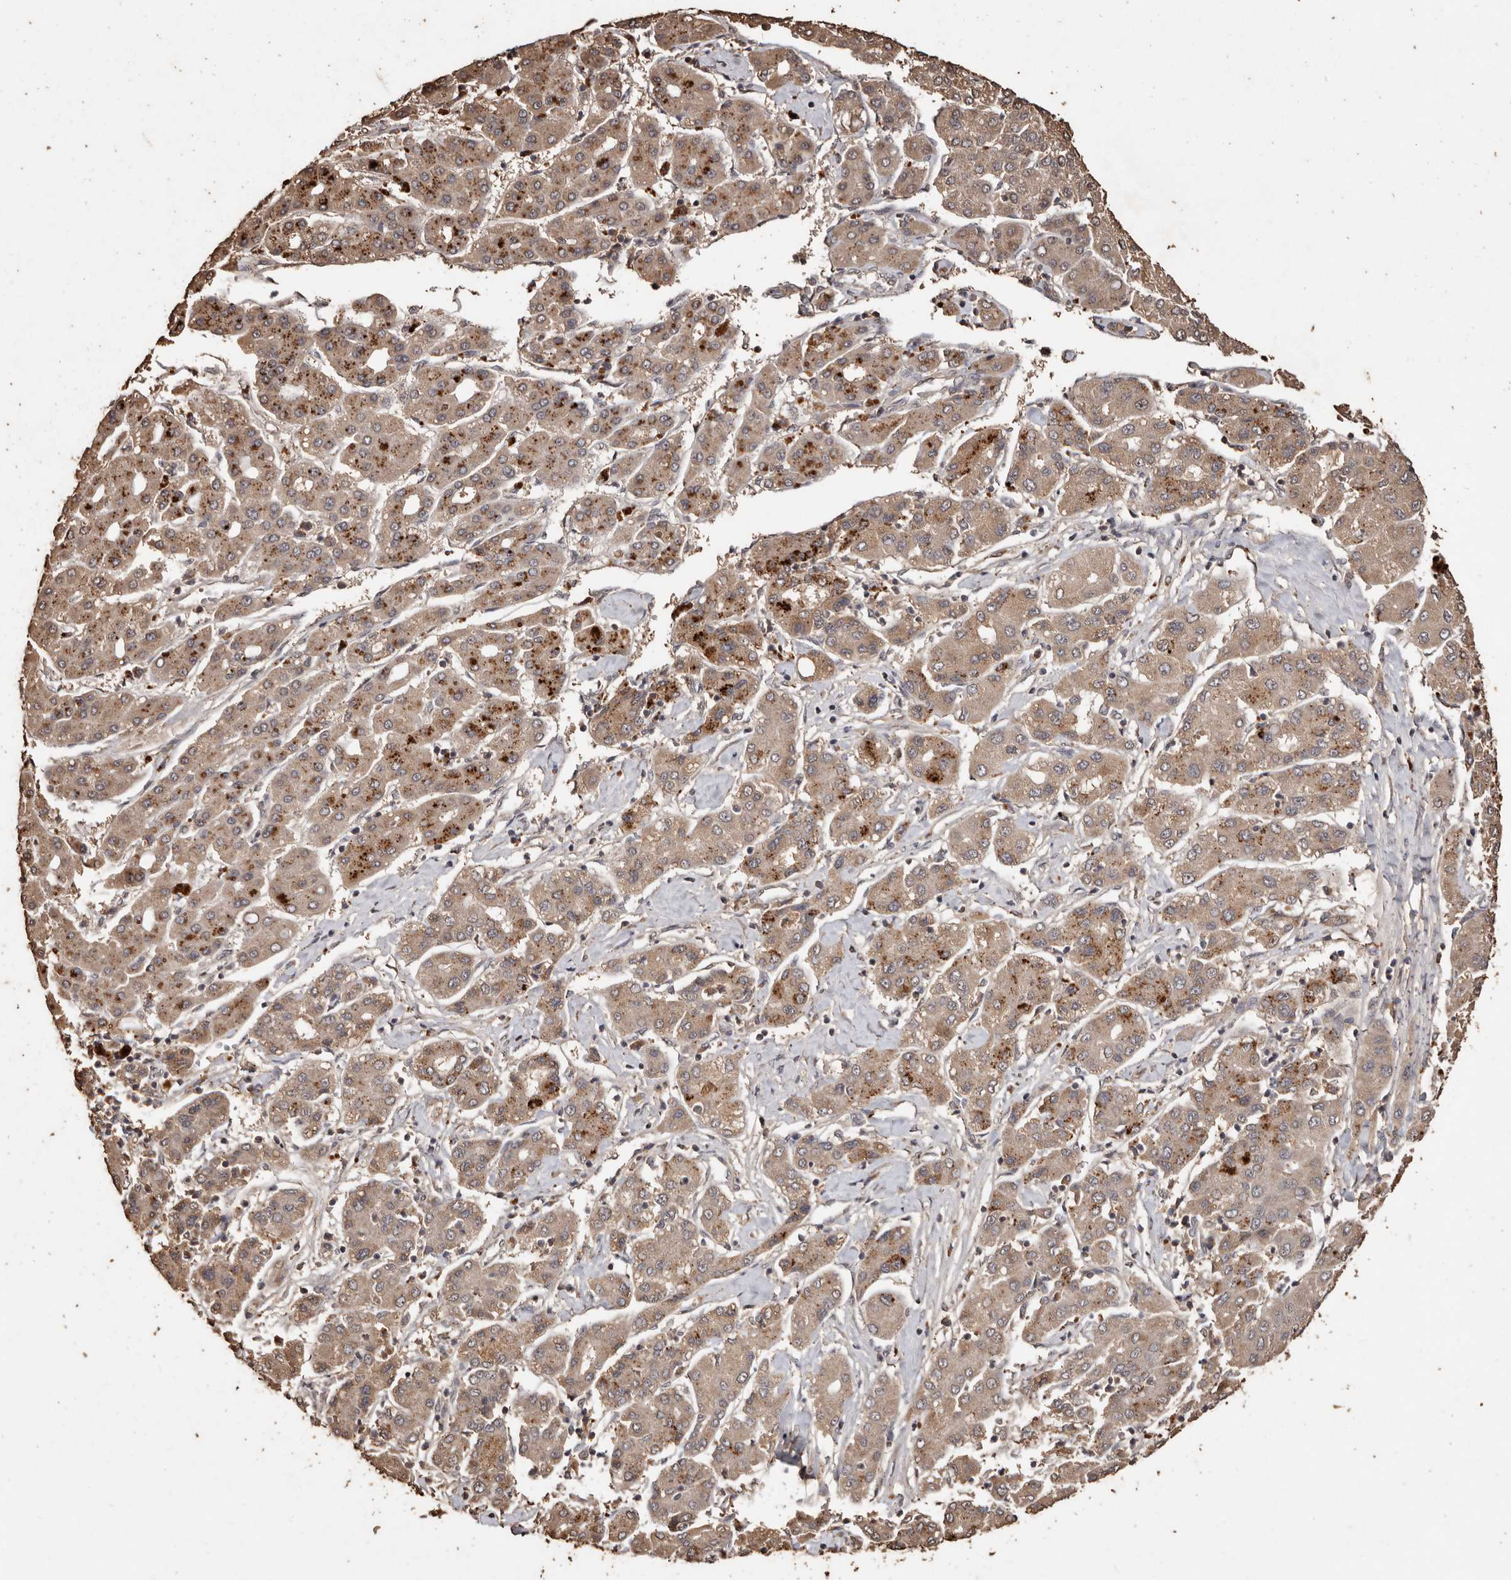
{"staining": {"intensity": "moderate", "quantity": ">75%", "location": "cytoplasmic/membranous"}, "tissue": "liver cancer", "cell_type": "Tumor cells", "image_type": "cancer", "snomed": [{"axis": "morphology", "description": "Carcinoma, Hepatocellular, NOS"}, {"axis": "topography", "description": "Liver"}], "caption": "Tumor cells reveal medium levels of moderate cytoplasmic/membranous positivity in approximately >75% of cells in human liver cancer (hepatocellular carcinoma).", "gene": "PKDCC", "patient": {"sex": "male", "age": 65}}